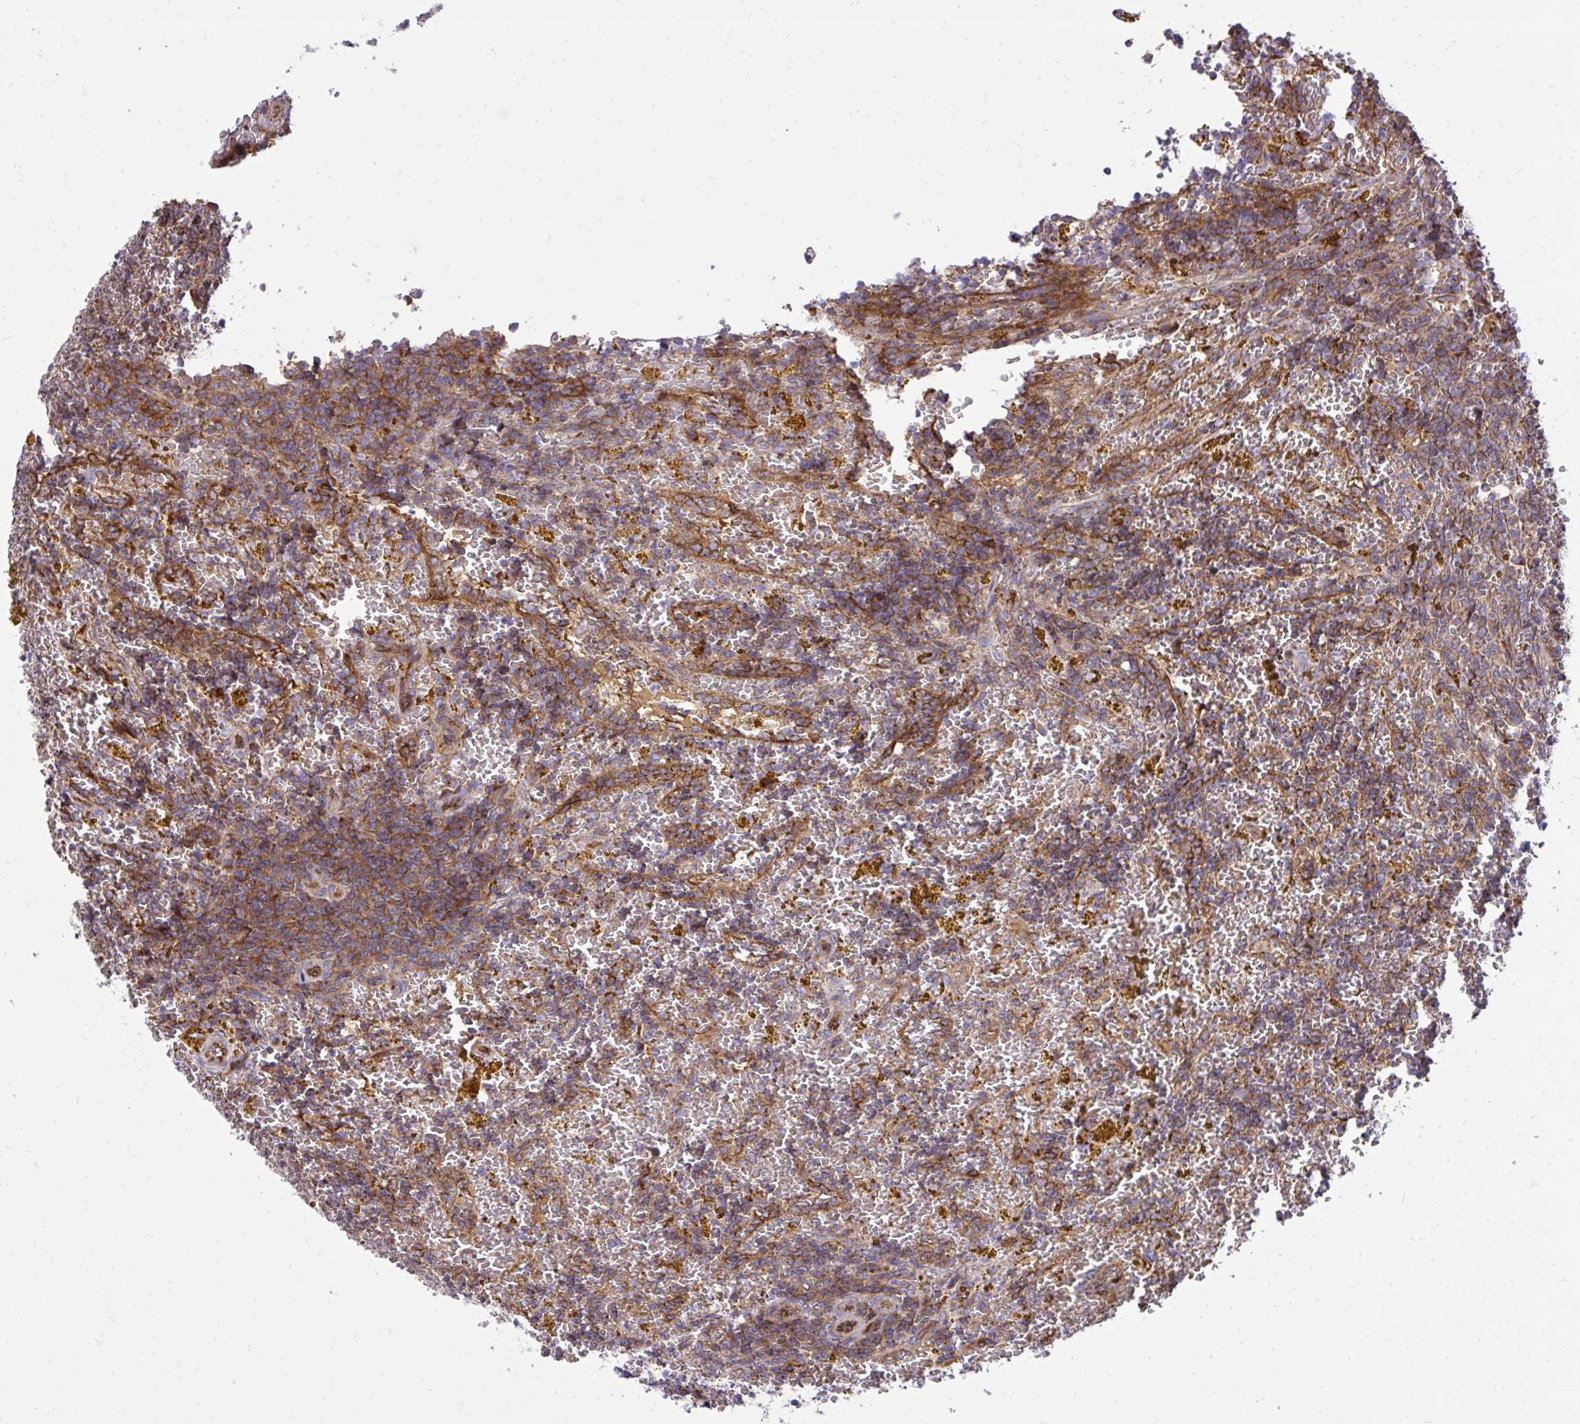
{"staining": {"intensity": "weak", "quantity": ">75%", "location": "cytoplasmic/membranous"}, "tissue": "lymphoma", "cell_type": "Tumor cells", "image_type": "cancer", "snomed": [{"axis": "morphology", "description": "Malignant lymphoma, non-Hodgkin's type, Low grade"}, {"axis": "topography", "description": "Spleen"}, {"axis": "topography", "description": "Lymph node"}], "caption": "Protein expression analysis of human lymphoma reveals weak cytoplasmic/membranous staining in approximately >75% of tumor cells. (brown staining indicates protein expression, while blue staining denotes nuclei).", "gene": "NMNAT3", "patient": {"sex": "female", "age": 66}}